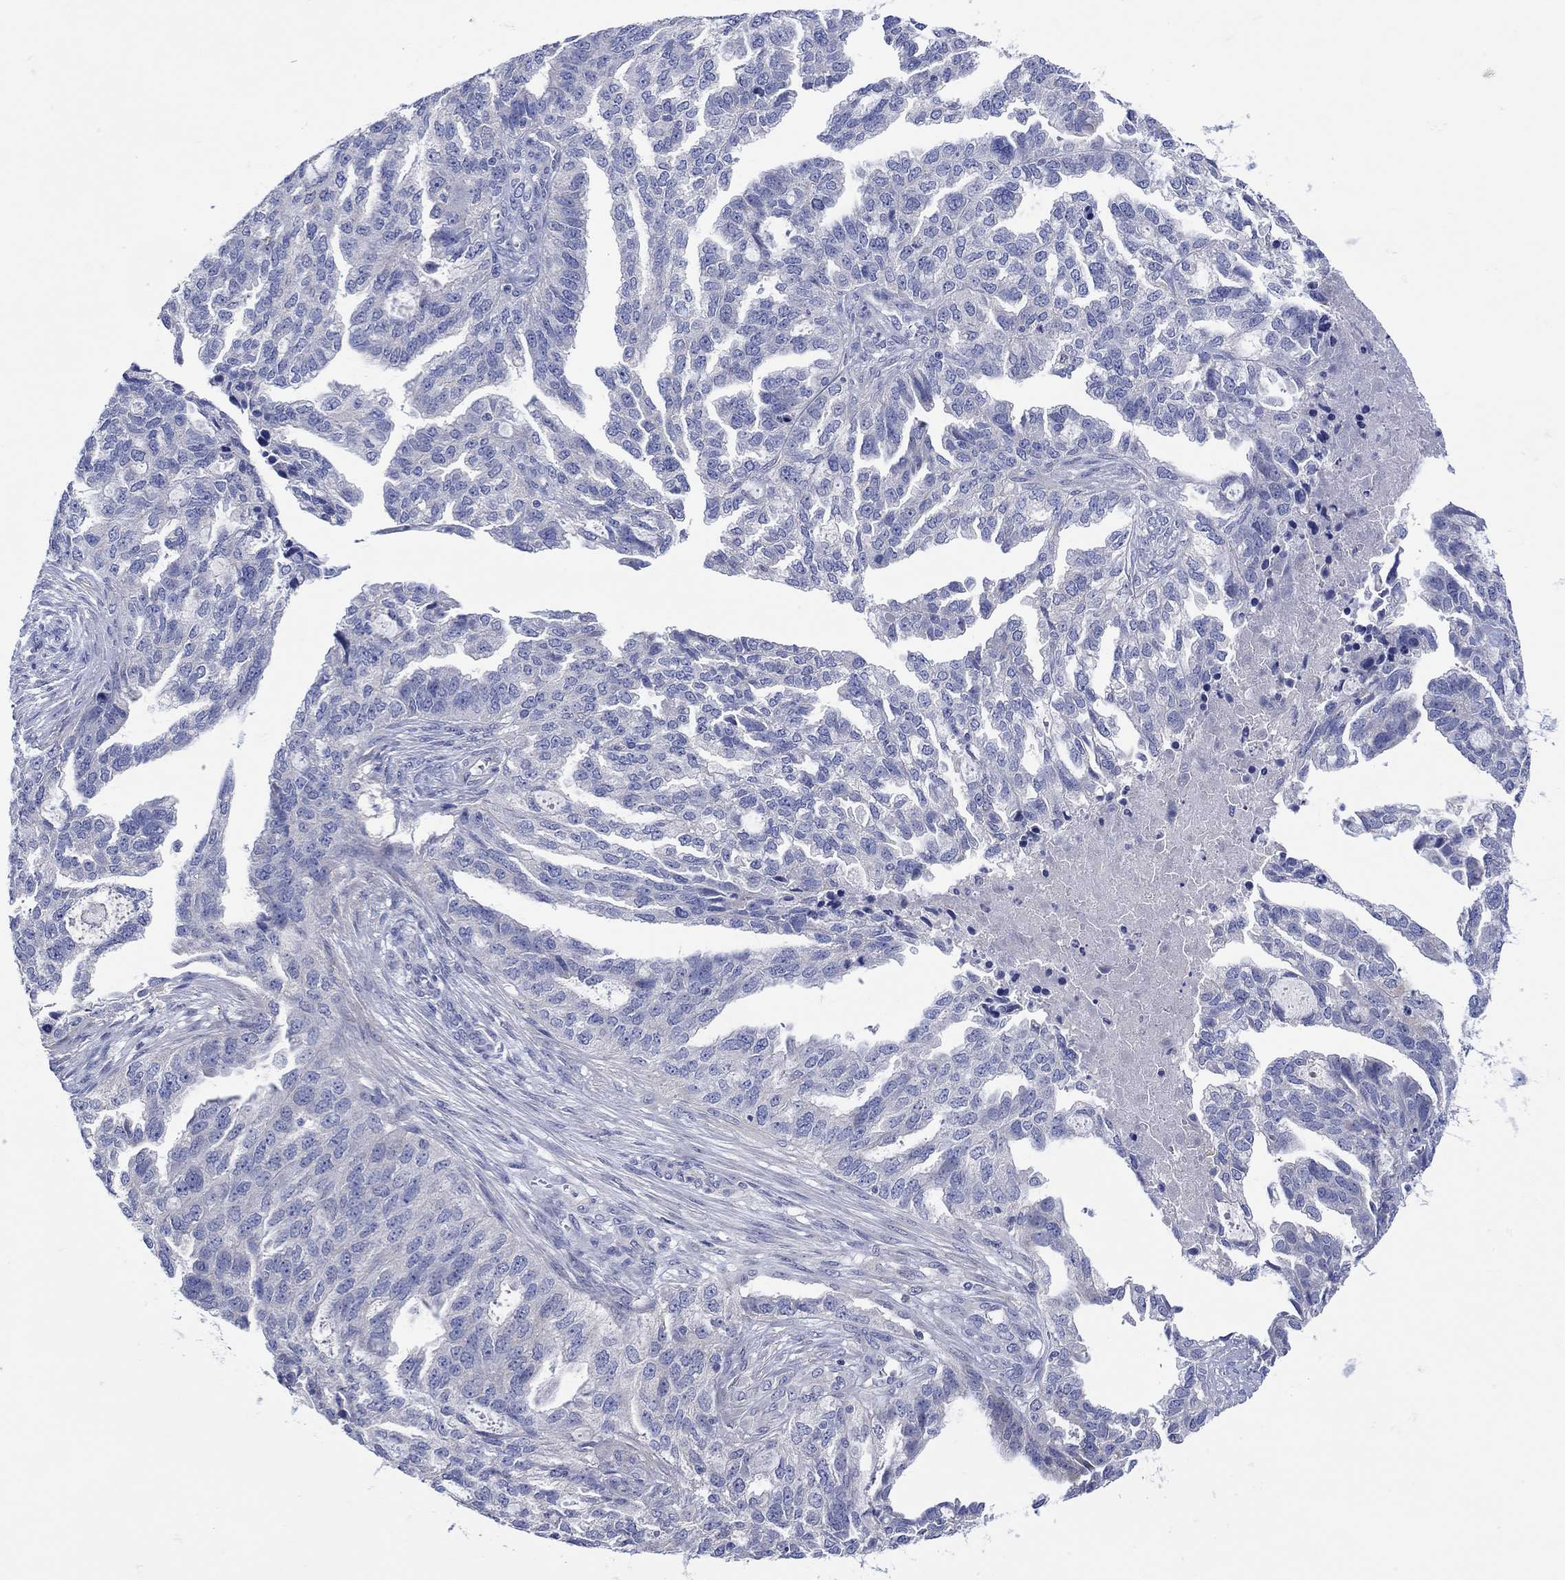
{"staining": {"intensity": "negative", "quantity": "none", "location": "none"}, "tissue": "ovarian cancer", "cell_type": "Tumor cells", "image_type": "cancer", "snomed": [{"axis": "morphology", "description": "Cystadenocarcinoma, serous, NOS"}, {"axis": "topography", "description": "Ovary"}], "caption": "This is a micrograph of IHC staining of ovarian serous cystadenocarcinoma, which shows no expression in tumor cells.", "gene": "MSI1", "patient": {"sex": "female", "age": 51}}